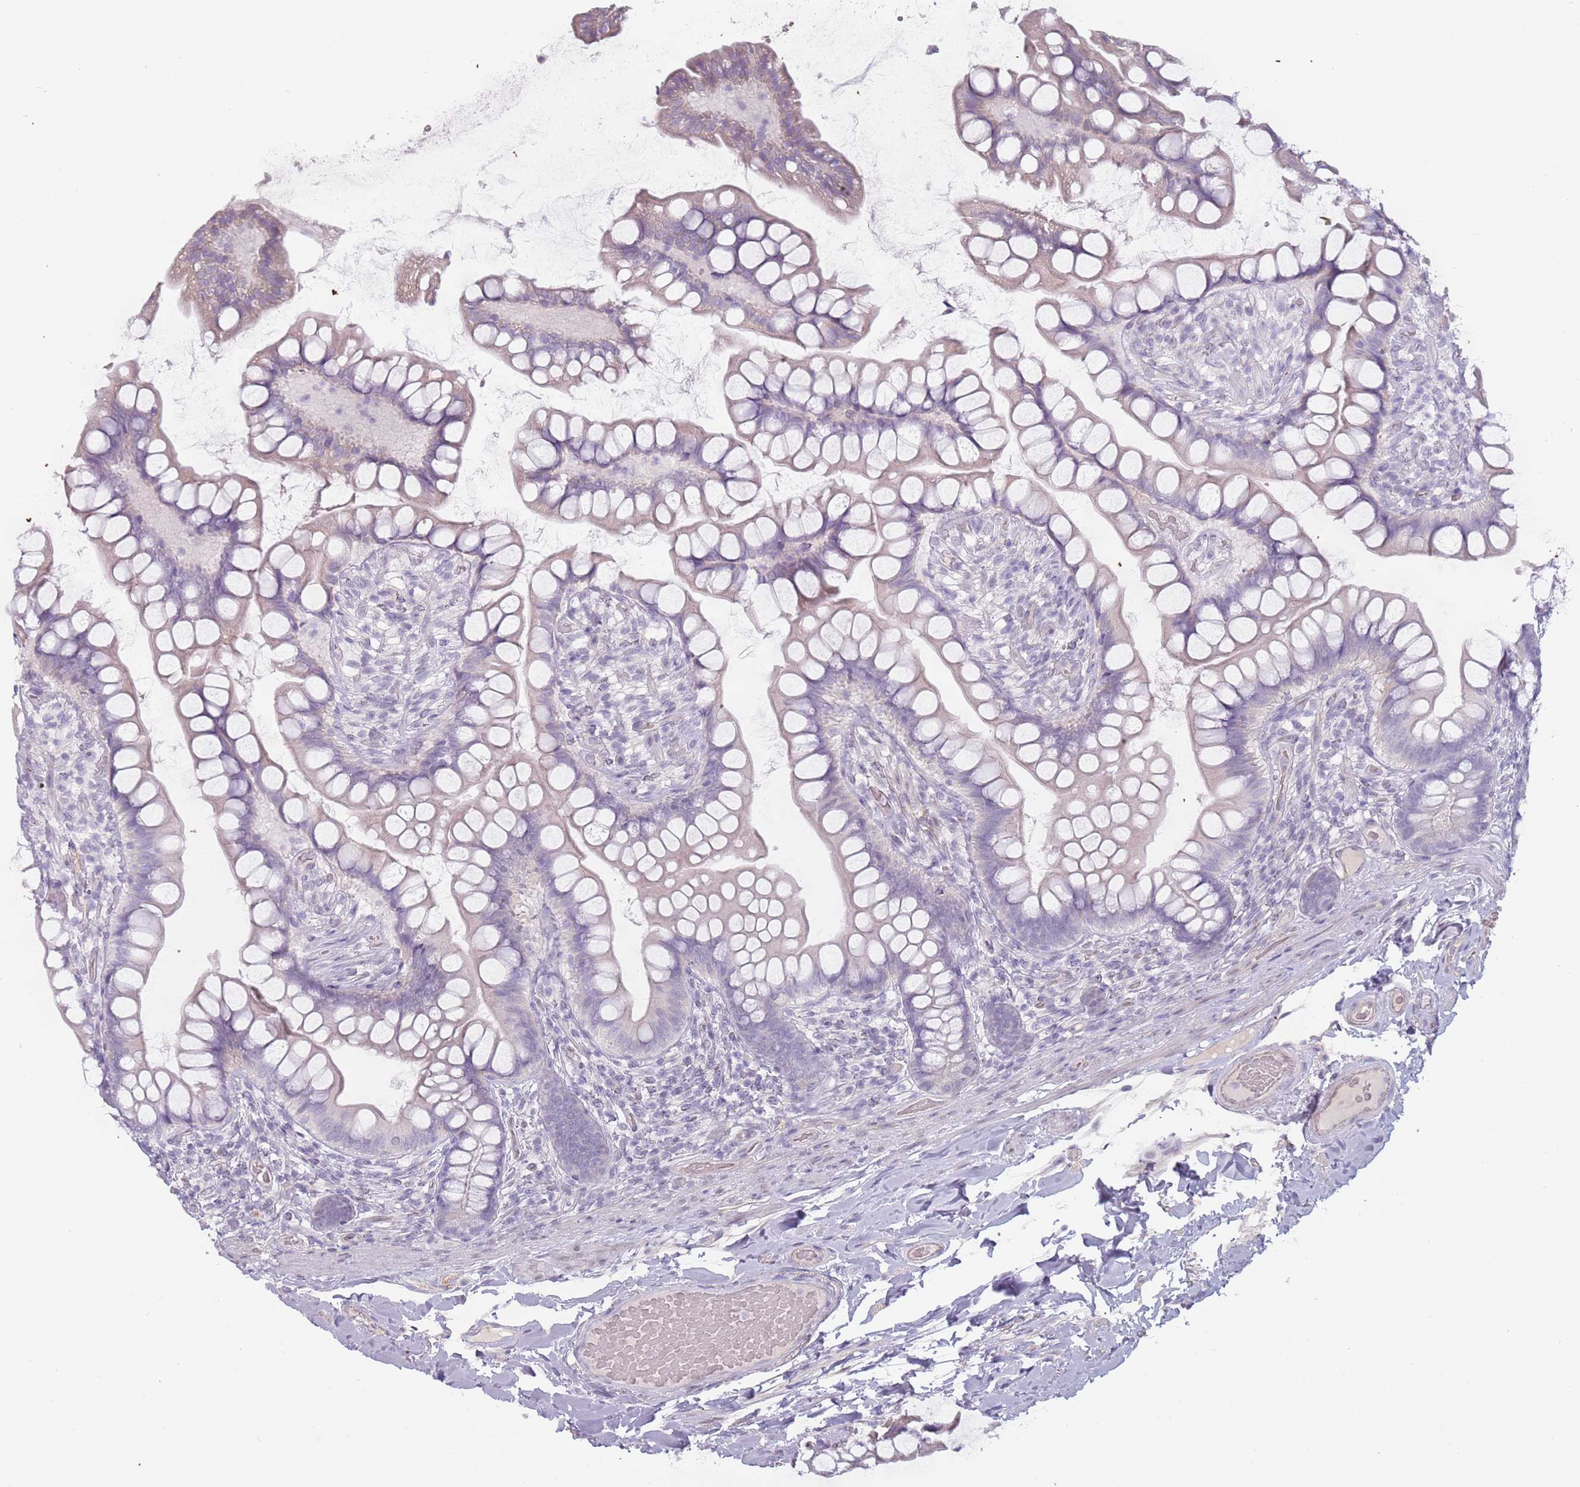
{"staining": {"intensity": "negative", "quantity": "none", "location": "none"}, "tissue": "small intestine", "cell_type": "Glandular cells", "image_type": "normal", "snomed": [{"axis": "morphology", "description": "Normal tissue, NOS"}, {"axis": "topography", "description": "Small intestine"}], "caption": "Immunohistochemistry of unremarkable human small intestine displays no positivity in glandular cells. Brightfield microscopy of IHC stained with DAB (3,3'-diaminobenzidine) (brown) and hematoxylin (blue), captured at high magnification.", "gene": "RFX2", "patient": {"sex": "male", "age": 70}}